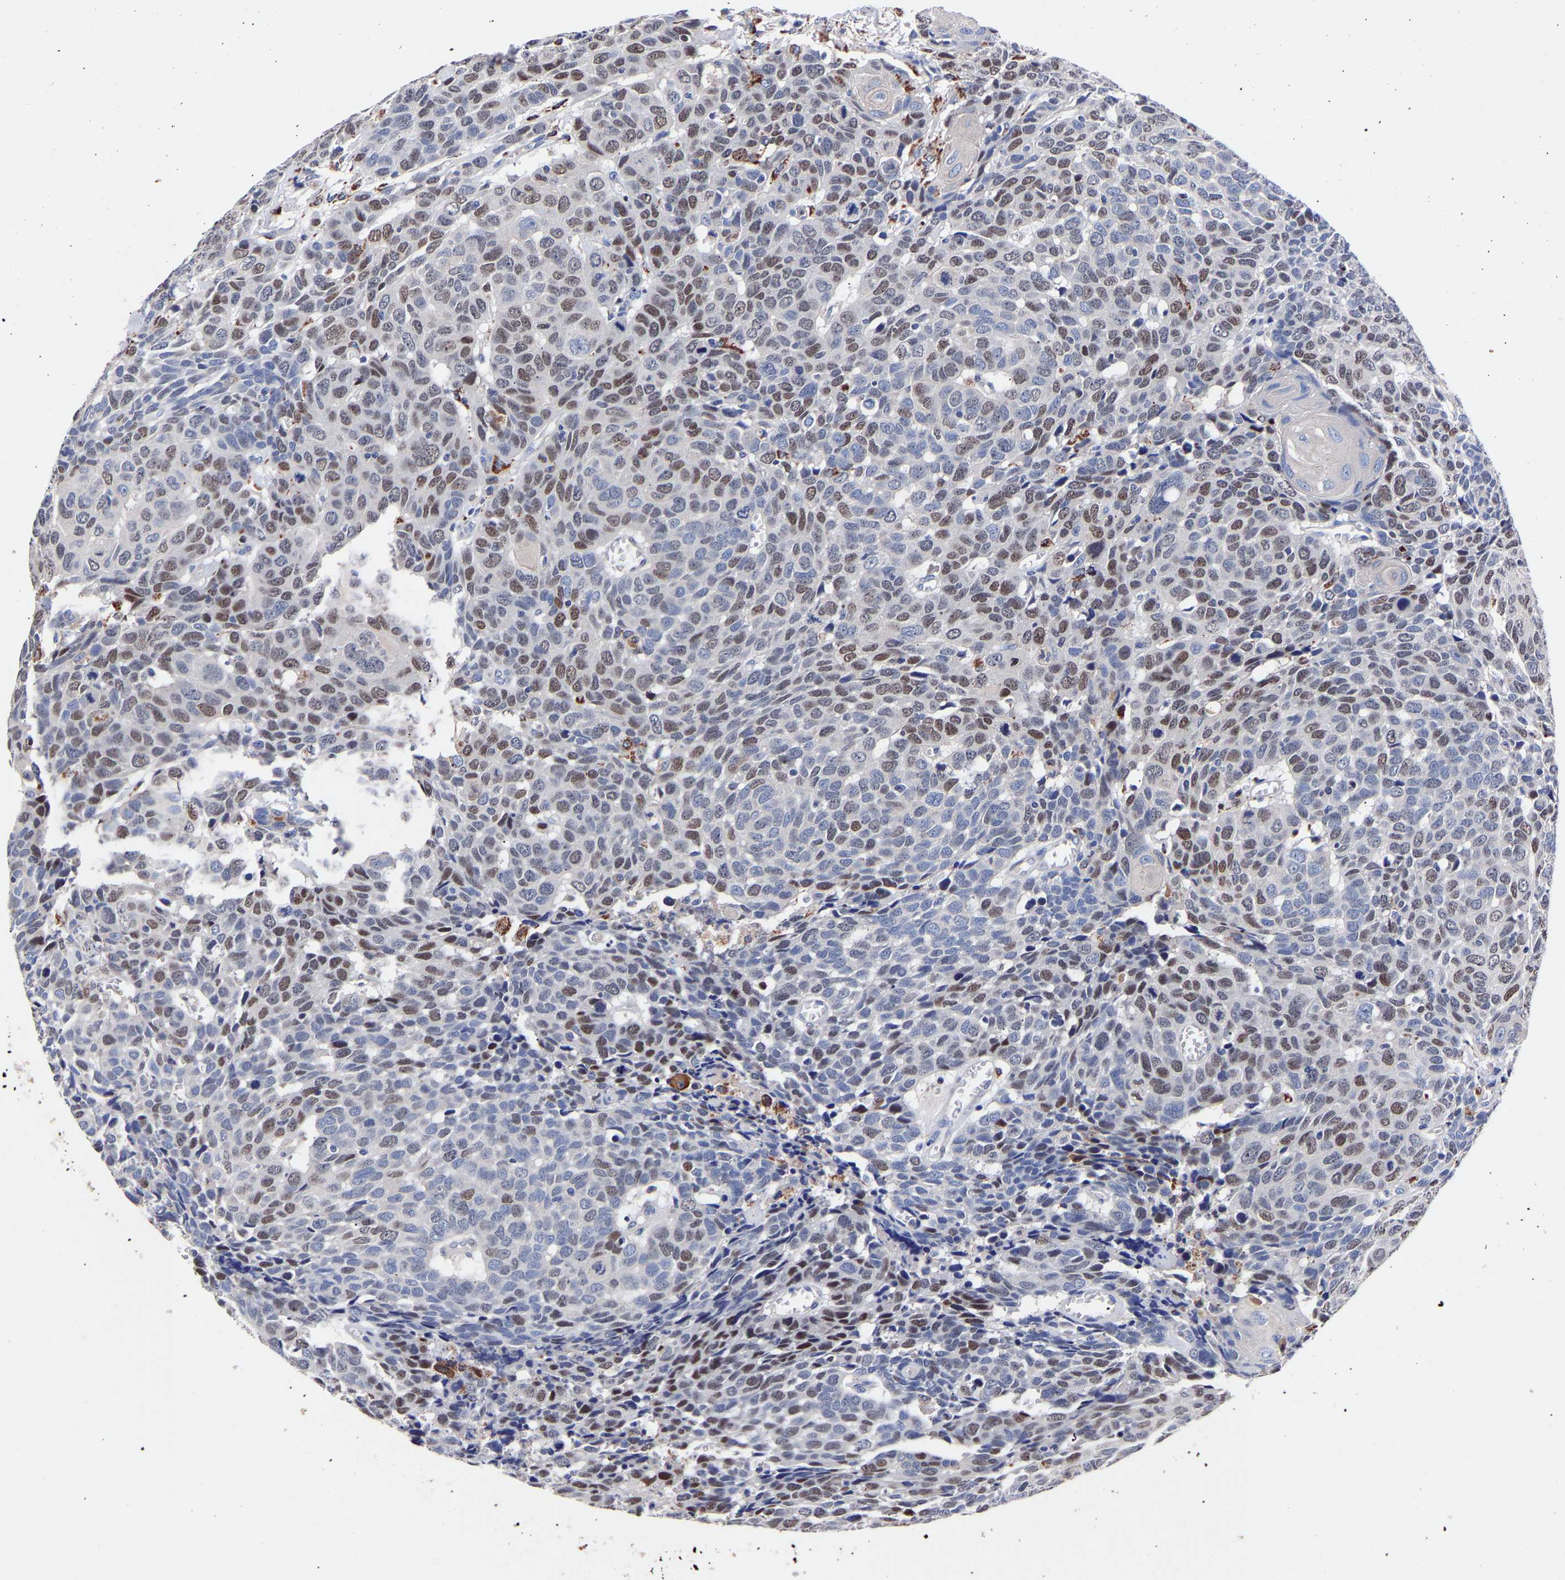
{"staining": {"intensity": "weak", "quantity": "25%-75%", "location": "nuclear"}, "tissue": "head and neck cancer", "cell_type": "Tumor cells", "image_type": "cancer", "snomed": [{"axis": "morphology", "description": "Squamous cell carcinoma, NOS"}, {"axis": "topography", "description": "Head-Neck"}], "caption": "Weak nuclear protein expression is appreciated in approximately 25%-75% of tumor cells in head and neck squamous cell carcinoma.", "gene": "SEM1", "patient": {"sex": "male", "age": 66}}